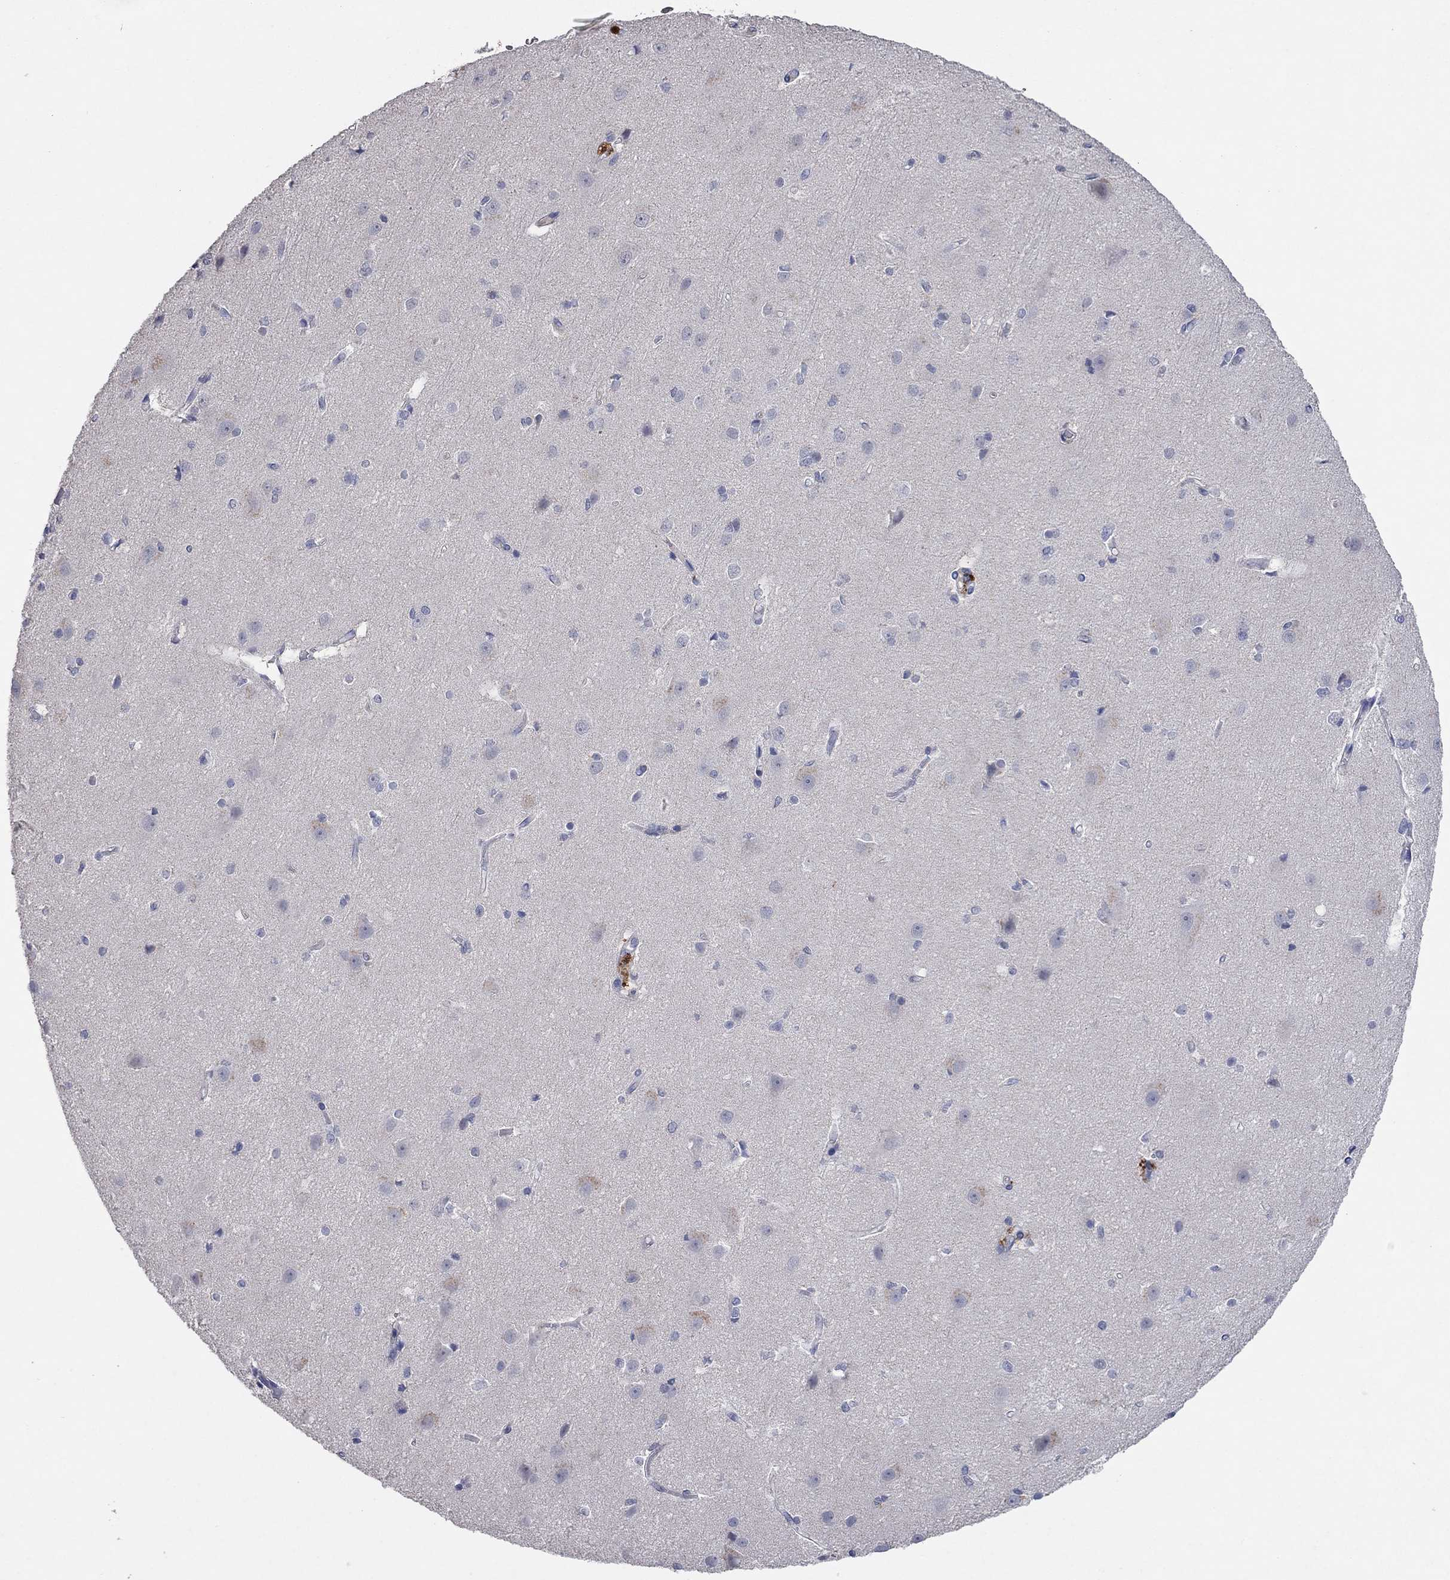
{"staining": {"intensity": "negative", "quantity": "none", "location": "none"}, "tissue": "cerebral cortex", "cell_type": "Endothelial cells", "image_type": "normal", "snomed": [{"axis": "morphology", "description": "Normal tissue, NOS"}, {"axis": "topography", "description": "Cerebral cortex"}], "caption": "IHC of unremarkable human cerebral cortex demonstrates no positivity in endothelial cells.", "gene": "MMP13", "patient": {"sex": "male", "age": 37}}